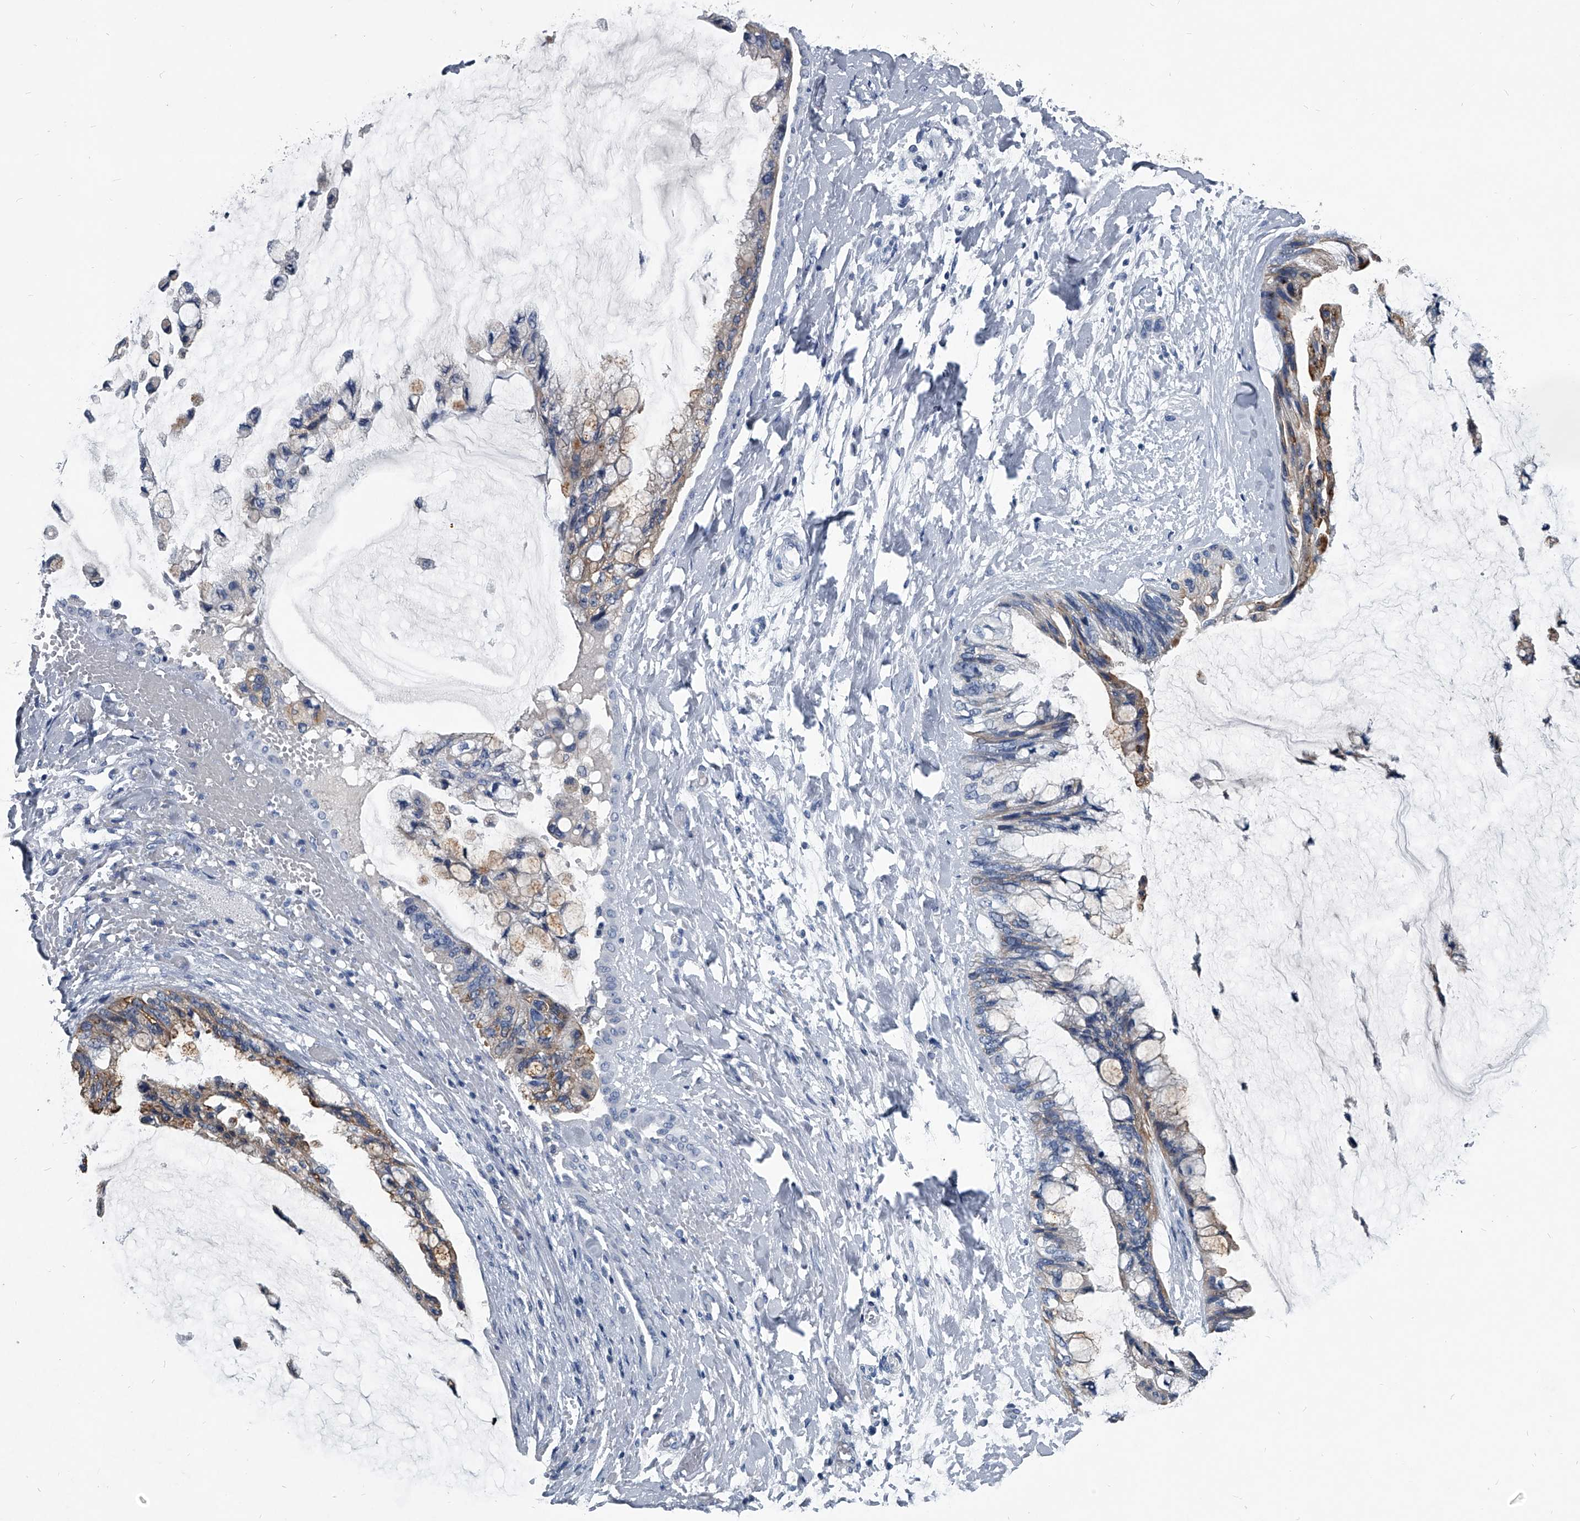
{"staining": {"intensity": "moderate", "quantity": "25%-75%", "location": "cytoplasmic/membranous"}, "tissue": "ovarian cancer", "cell_type": "Tumor cells", "image_type": "cancer", "snomed": [{"axis": "morphology", "description": "Cystadenocarcinoma, mucinous, NOS"}, {"axis": "topography", "description": "Ovary"}], "caption": "This image displays IHC staining of ovarian cancer, with medium moderate cytoplasmic/membranous positivity in about 25%-75% of tumor cells.", "gene": "BCAS1", "patient": {"sex": "female", "age": 39}}